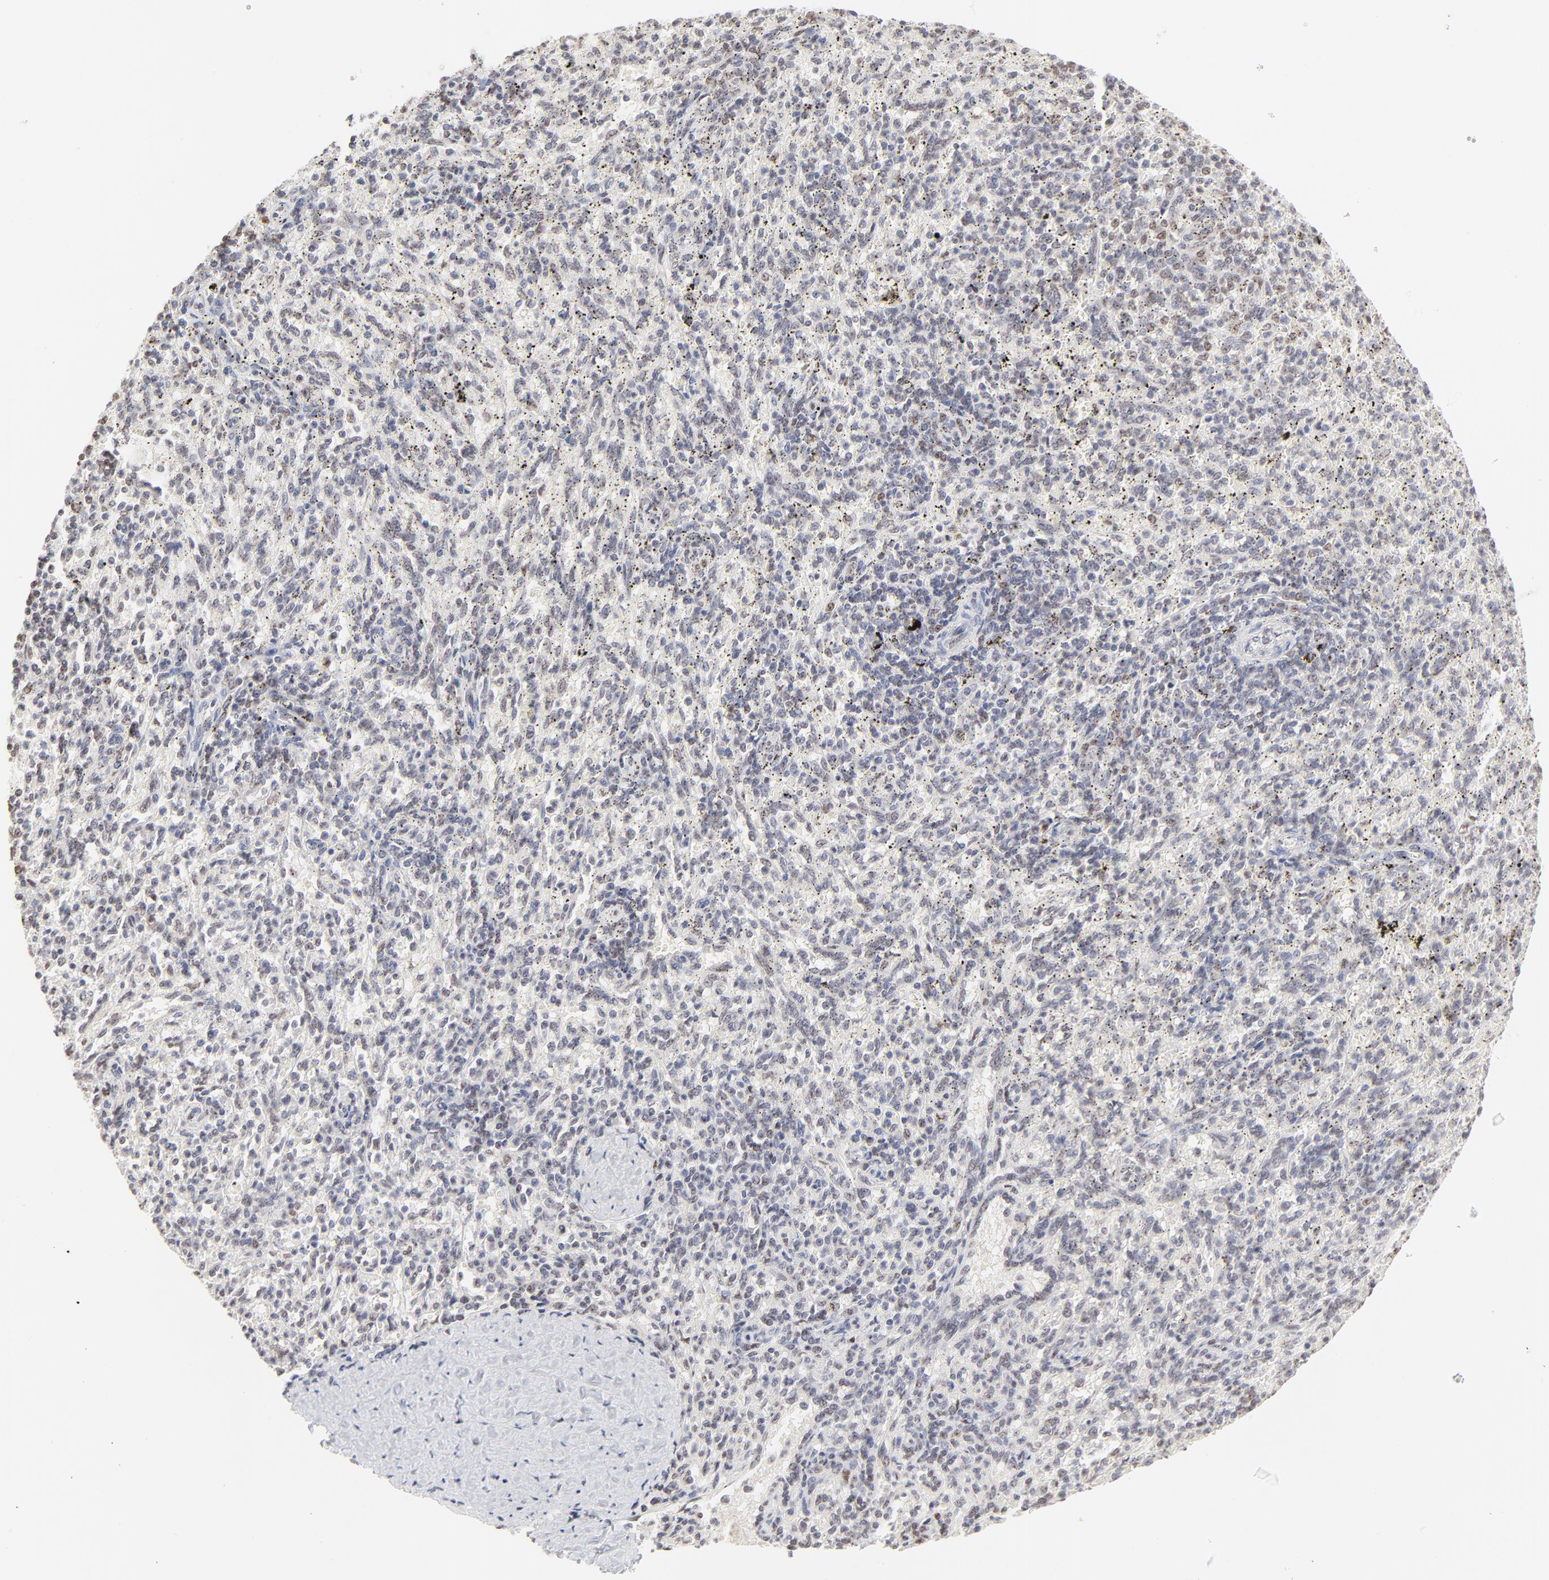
{"staining": {"intensity": "negative", "quantity": "none", "location": "none"}, "tissue": "spleen", "cell_type": "Cells in red pulp", "image_type": "normal", "snomed": [{"axis": "morphology", "description": "Normal tissue, NOS"}, {"axis": "topography", "description": "Spleen"}], "caption": "The immunohistochemistry histopathology image has no significant staining in cells in red pulp of spleen.", "gene": "NFIL3", "patient": {"sex": "female", "age": 10}}